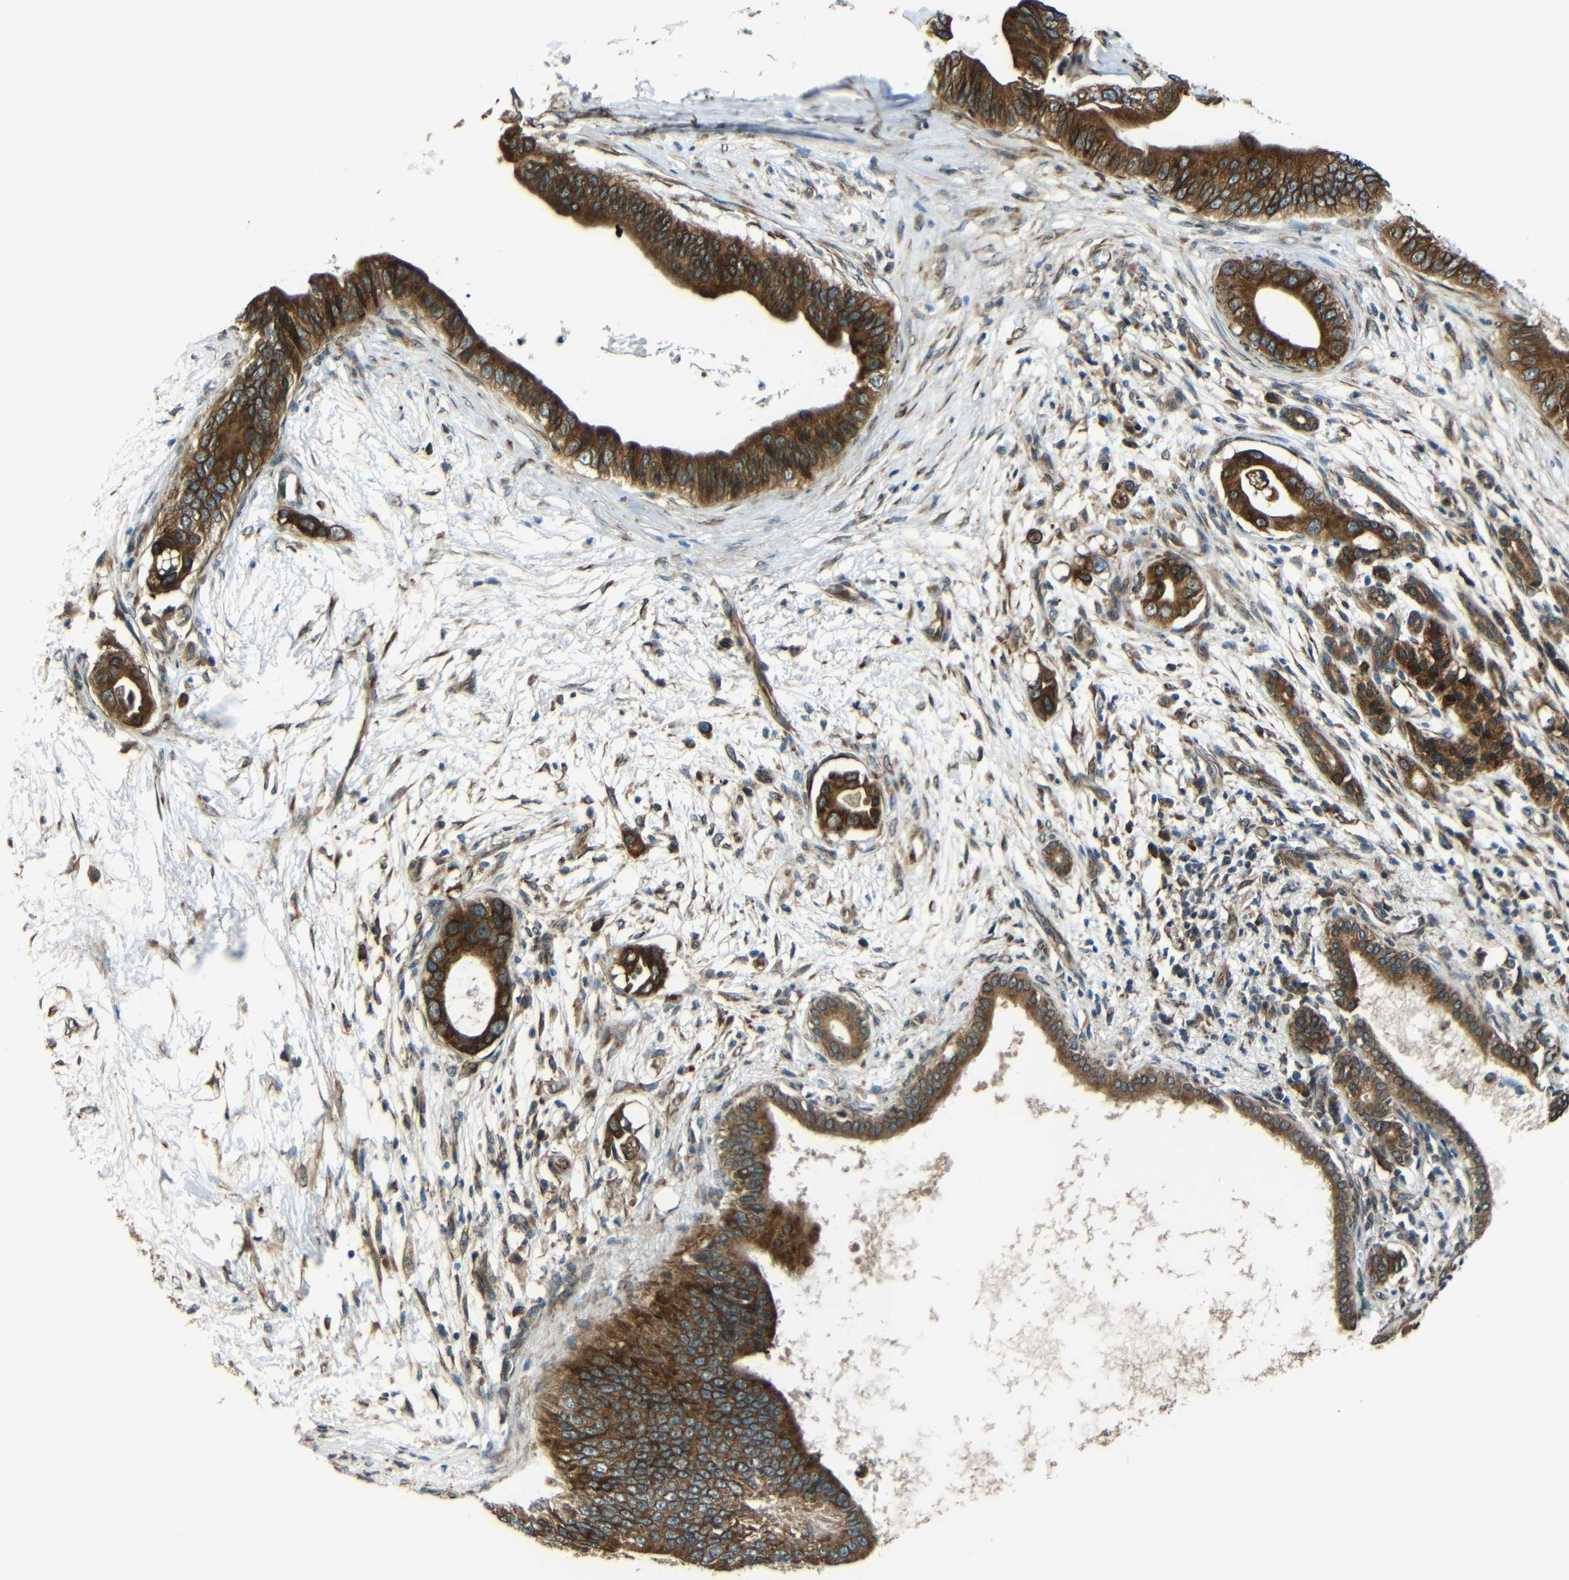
{"staining": {"intensity": "strong", "quantity": ">75%", "location": "cytoplasmic/membranous"}, "tissue": "pancreatic cancer", "cell_type": "Tumor cells", "image_type": "cancer", "snomed": [{"axis": "morphology", "description": "Adenocarcinoma, NOS"}, {"axis": "topography", "description": "Pancreas"}], "caption": "The photomicrograph demonstrates immunohistochemical staining of pancreatic cancer. There is strong cytoplasmic/membranous staining is identified in about >75% of tumor cells.", "gene": "VAPB", "patient": {"sex": "male", "age": 77}}